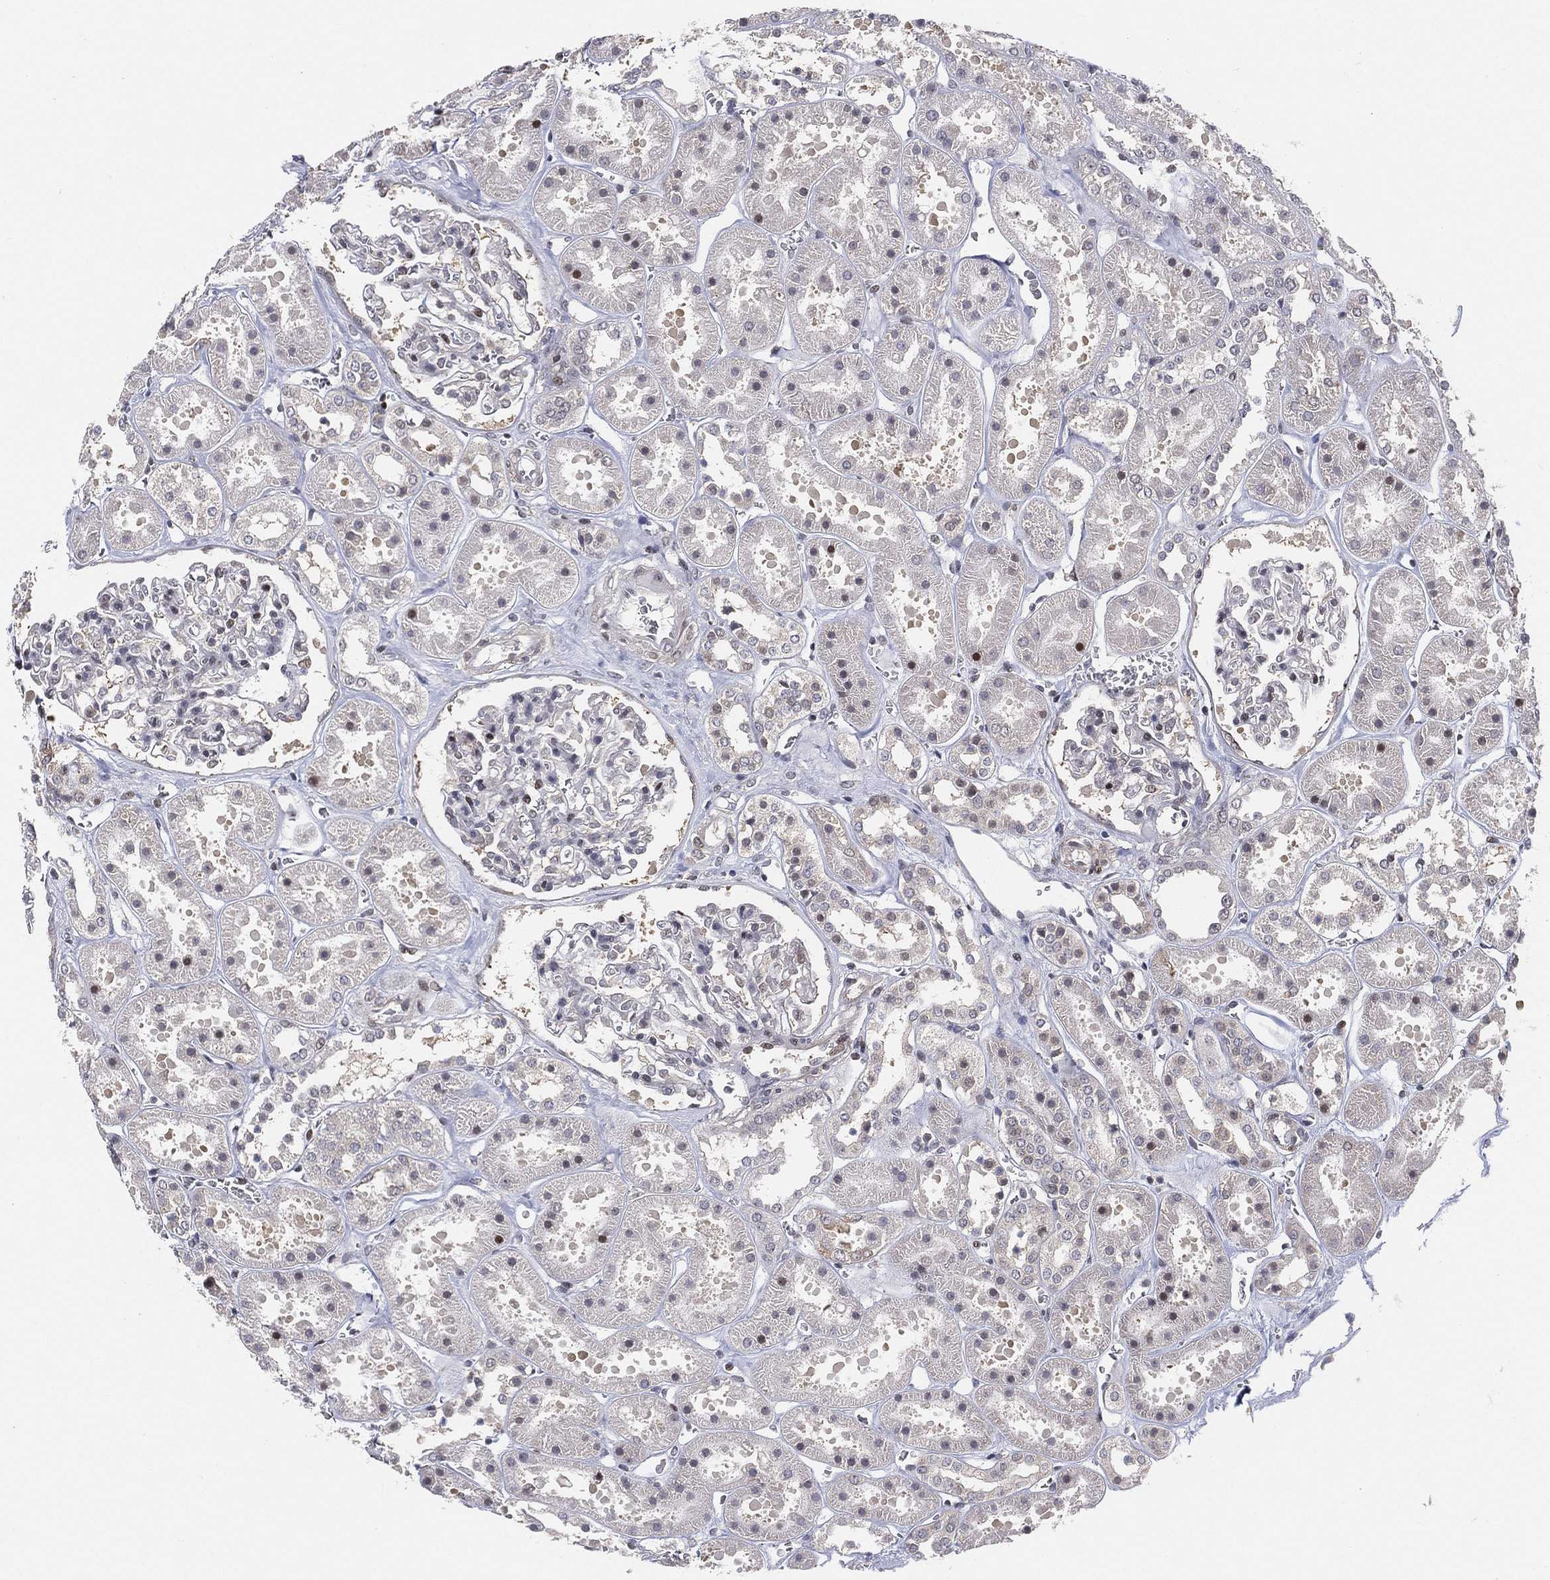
{"staining": {"intensity": "negative", "quantity": "none", "location": "none"}, "tissue": "kidney", "cell_type": "Cells in glomeruli", "image_type": "normal", "snomed": [{"axis": "morphology", "description": "Normal tissue, NOS"}, {"axis": "topography", "description": "Kidney"}], "caption": "Micrograph shows no protein staining in cells in glomeruli of benign kidney.", "gene": "TMTC4", "patient": {"sex": "female", "age": 41}}